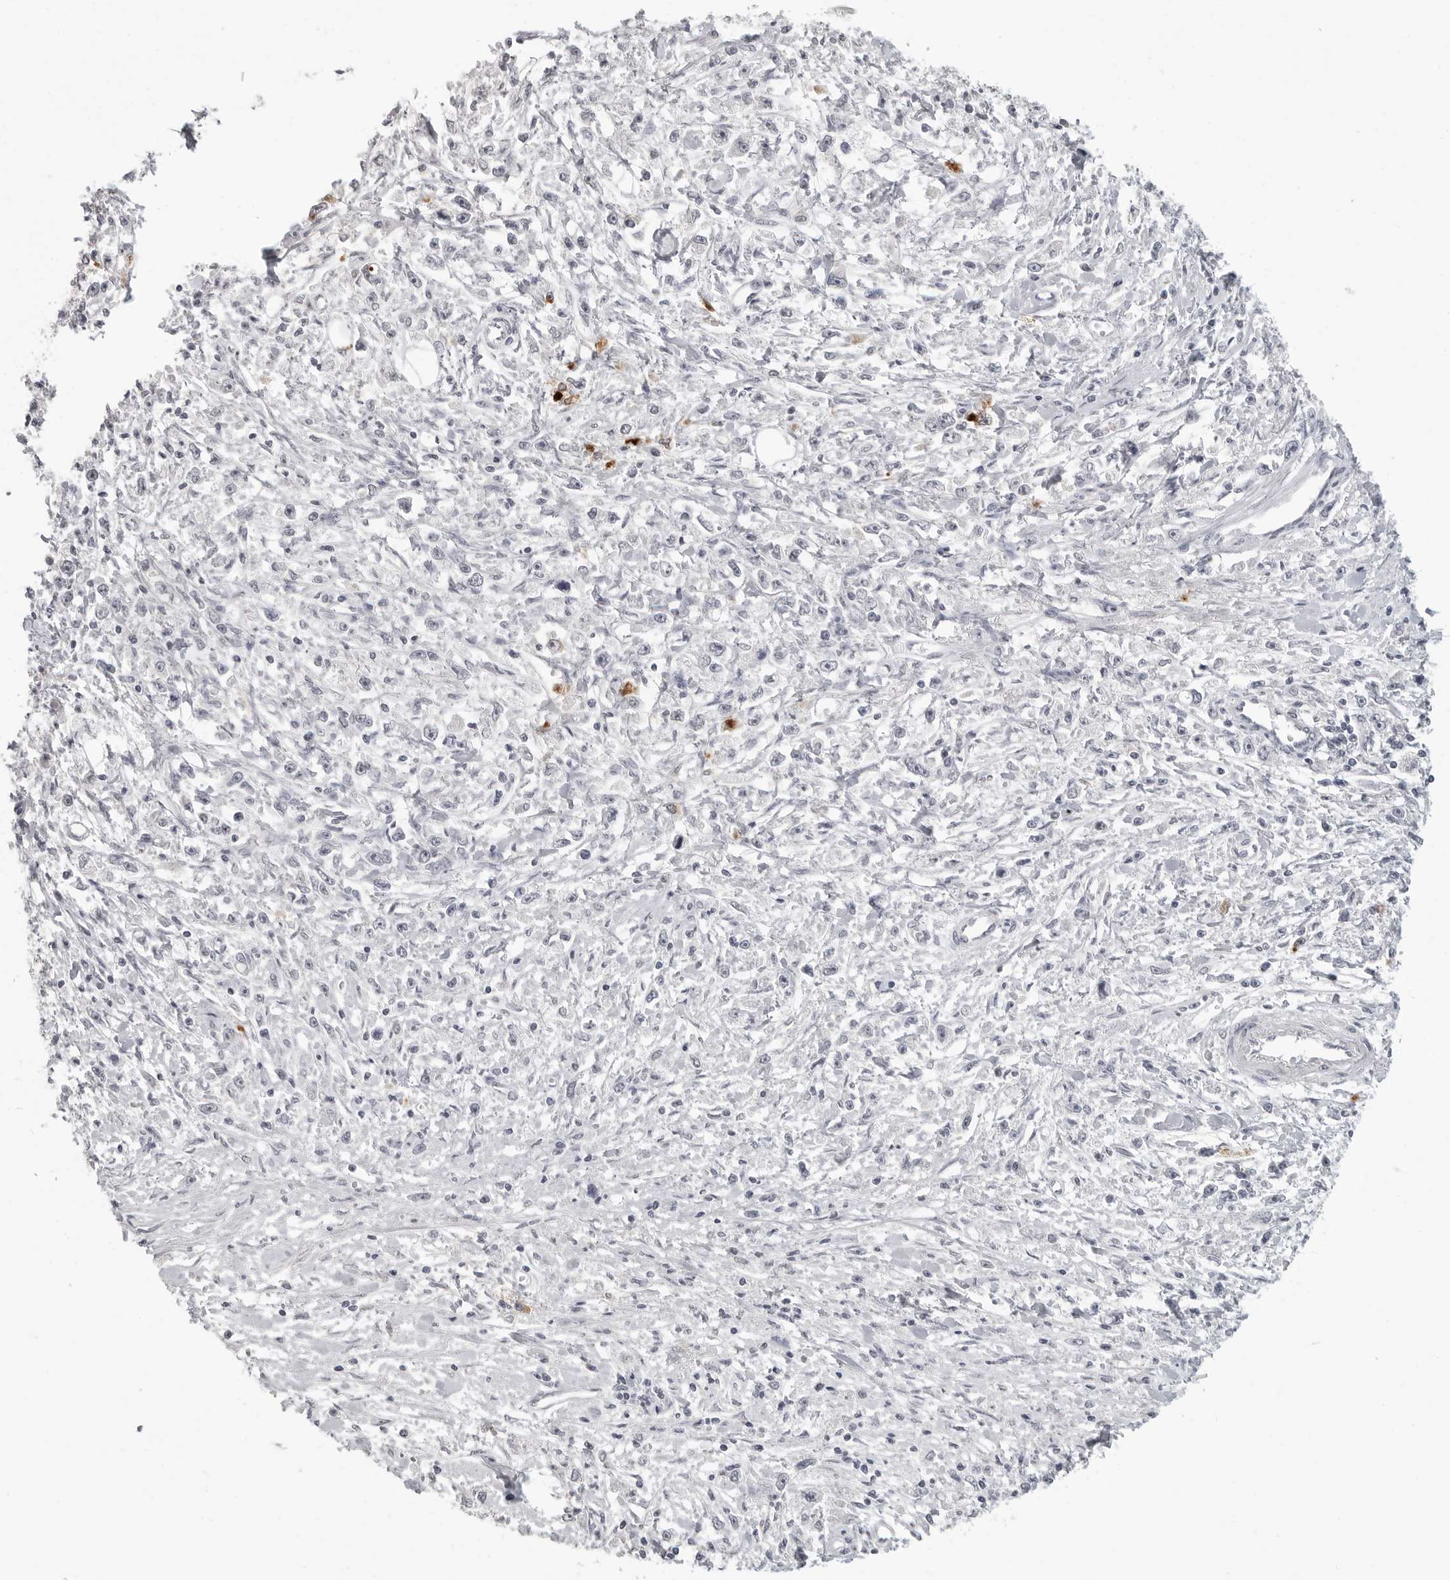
{"staining": {"intensity": "negative", "quantity": "none", "location": "none"}, "tissue": "stomach cancer", "cell_type": "Tumor cells", "image_type": "cancer", "snomed": [{"axis": "morphology", "description": "Adenocarcinoma, NOS"}, {"axis": "topography", "description": "Stomach"}], "caption": "Micrograph shows no protein staining in tumor cells of stomach cancer (adenocarcinoma) tissue. (DAB (3,3'-diaminobenzidine) immunohistochemistry, high magnification).", "gene": "PRSS1", "patient": {"sex": "female", "age": 59}}